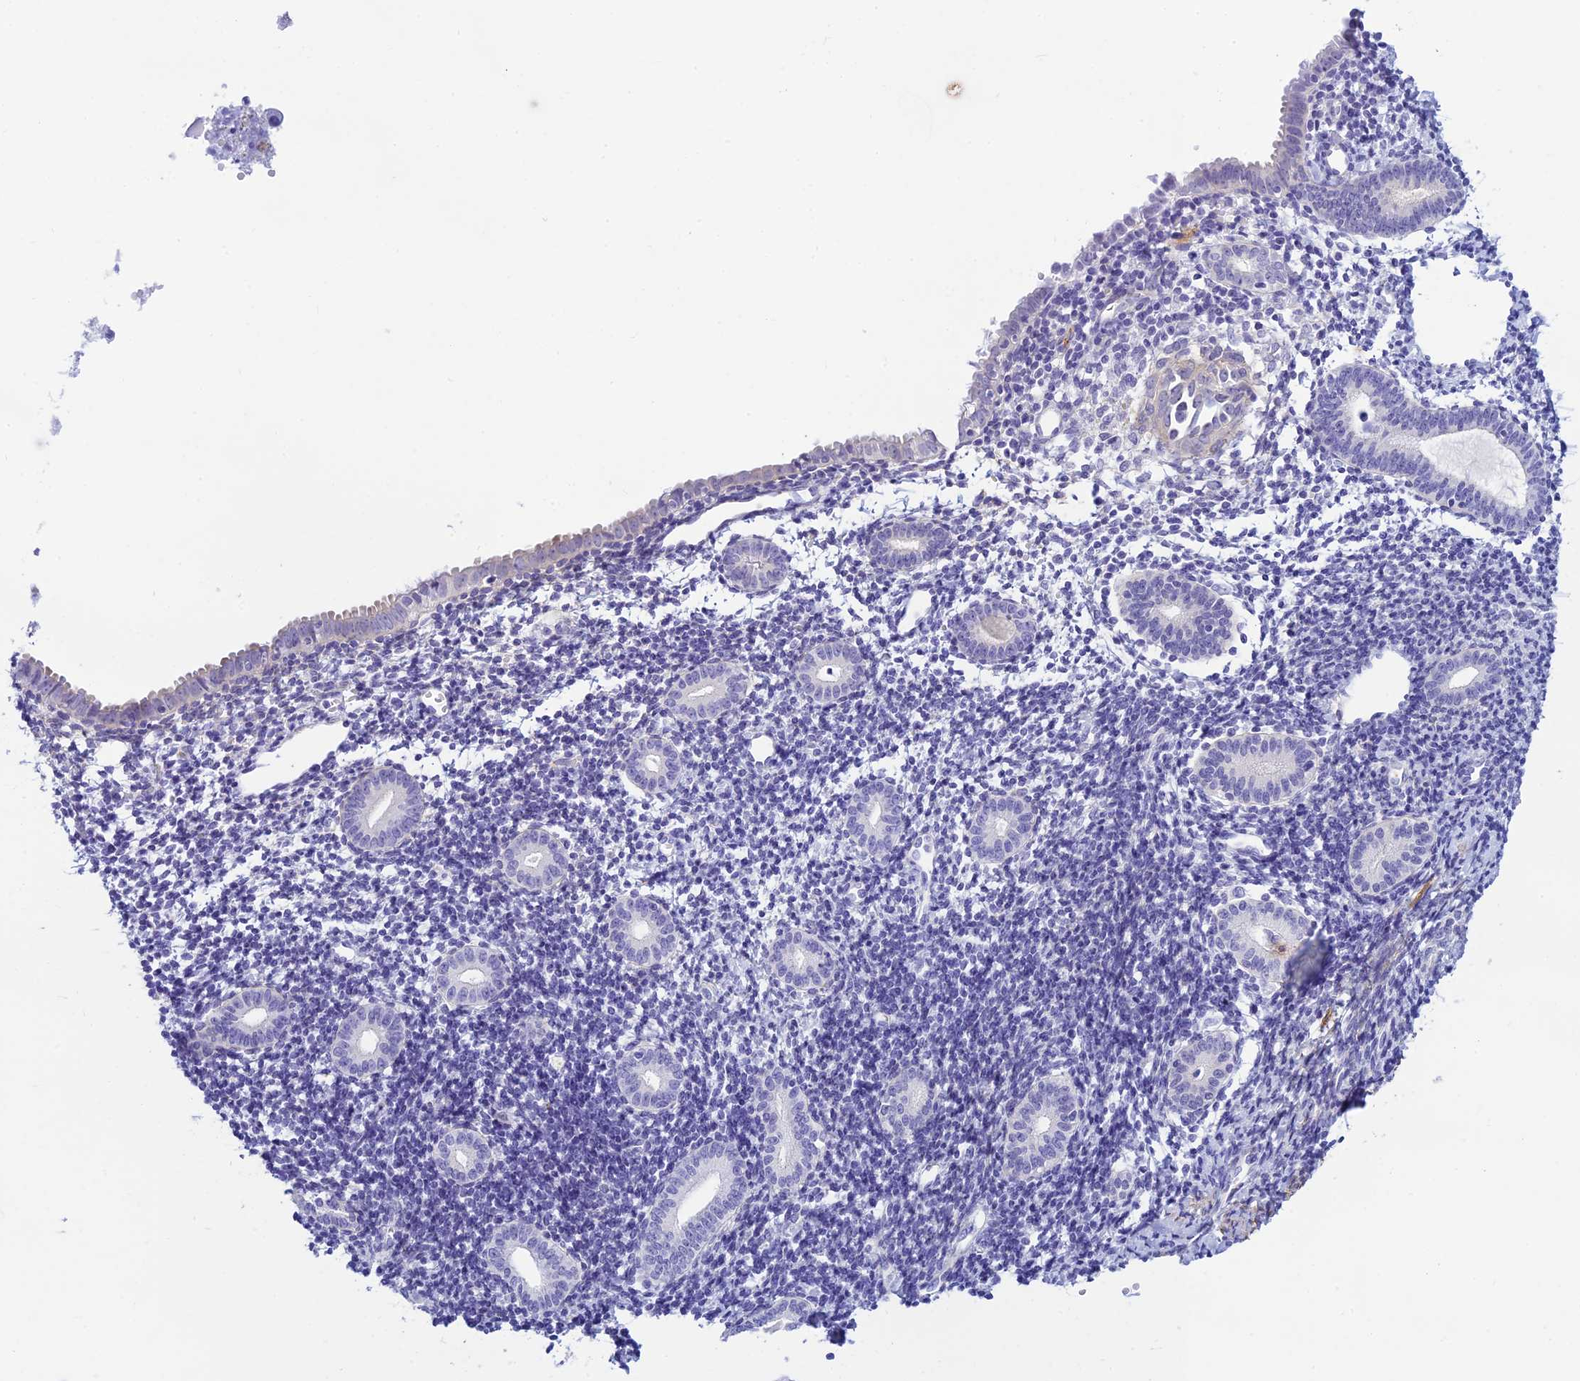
{"staining": {"intensity": "negative", "quantity": "none", "location": "none"}, "tissue": "endometrium", "cell_type": "Cells in endometrial stroma", "image_type": "normal", "snomed": [{"axis": "morphology", "description": "Normal tissue, NOS"}, {"axis": "topography", "description": "Endometrium"}], "caption": "The micrograph exhibits no staining of cells in endometrial stroma in benign endometrium. (DAB (3,3'-diaminobenzidine) immunohistochemistry with hematoxylin counter stain).", "gene": "FBXW4", "patient": {"sex": "female", "age": 56}}